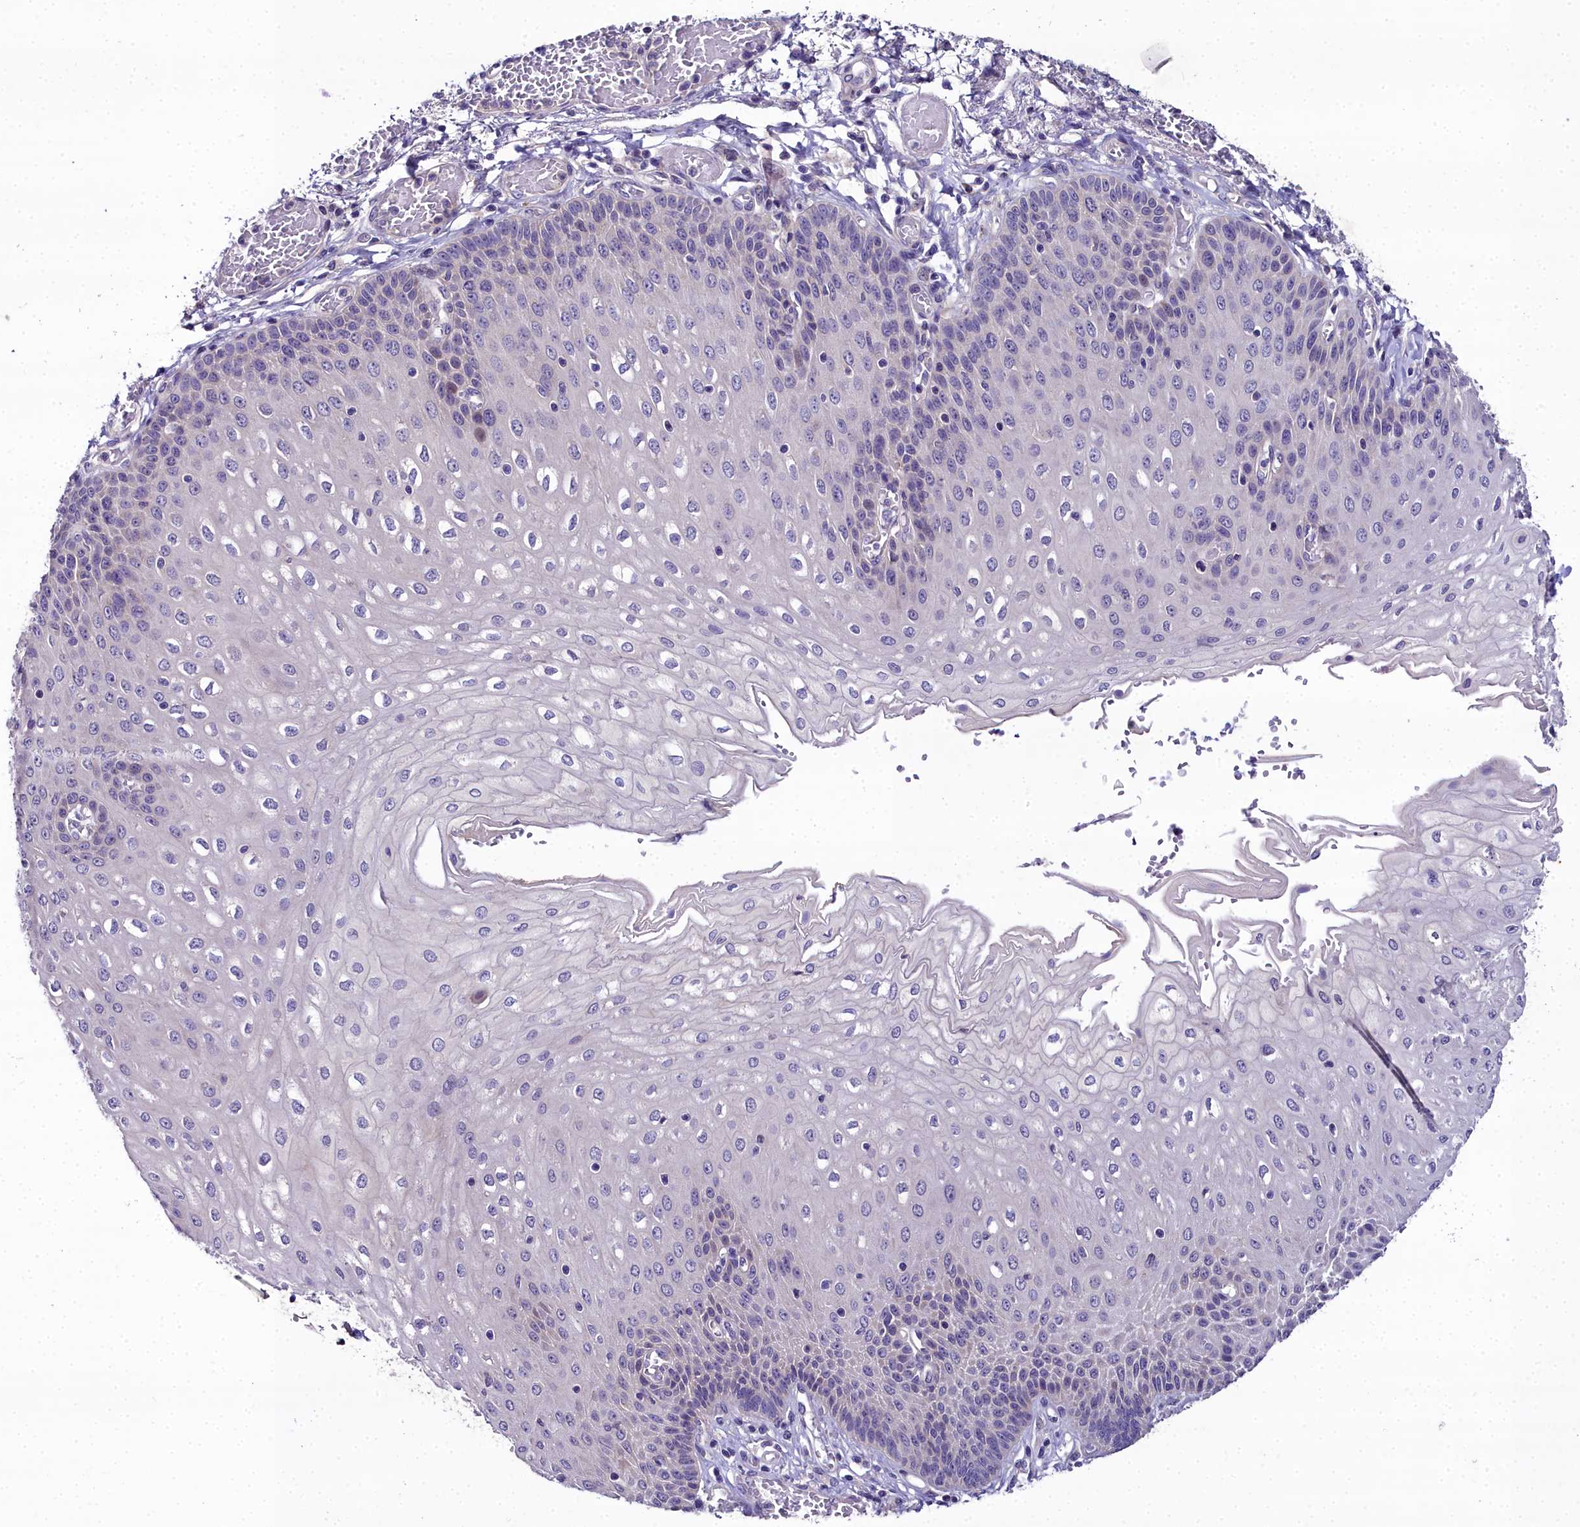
{"staining": {"intensity": "weak", "quantity": "25%-75%", "location": "cytoplasmic/membranous"}, "tissue": "esophagus", "cell_type": "Squamous epithelial cells", "image_type": "normal", "snomed": [{"axis": "morphology", "description": "Normal tissue, NOS"}, {"axis": "topography", "description": "Esophagus"}], "caption": "This histopathology image exhibits IHC staining of benign human esophagus, with low weak cytoplasmic/membranous positivity in approximately 25%-75% of squamous epithelial cells.", "gene": "NT5M", "patient": {"sex": "male", "age": 81}}